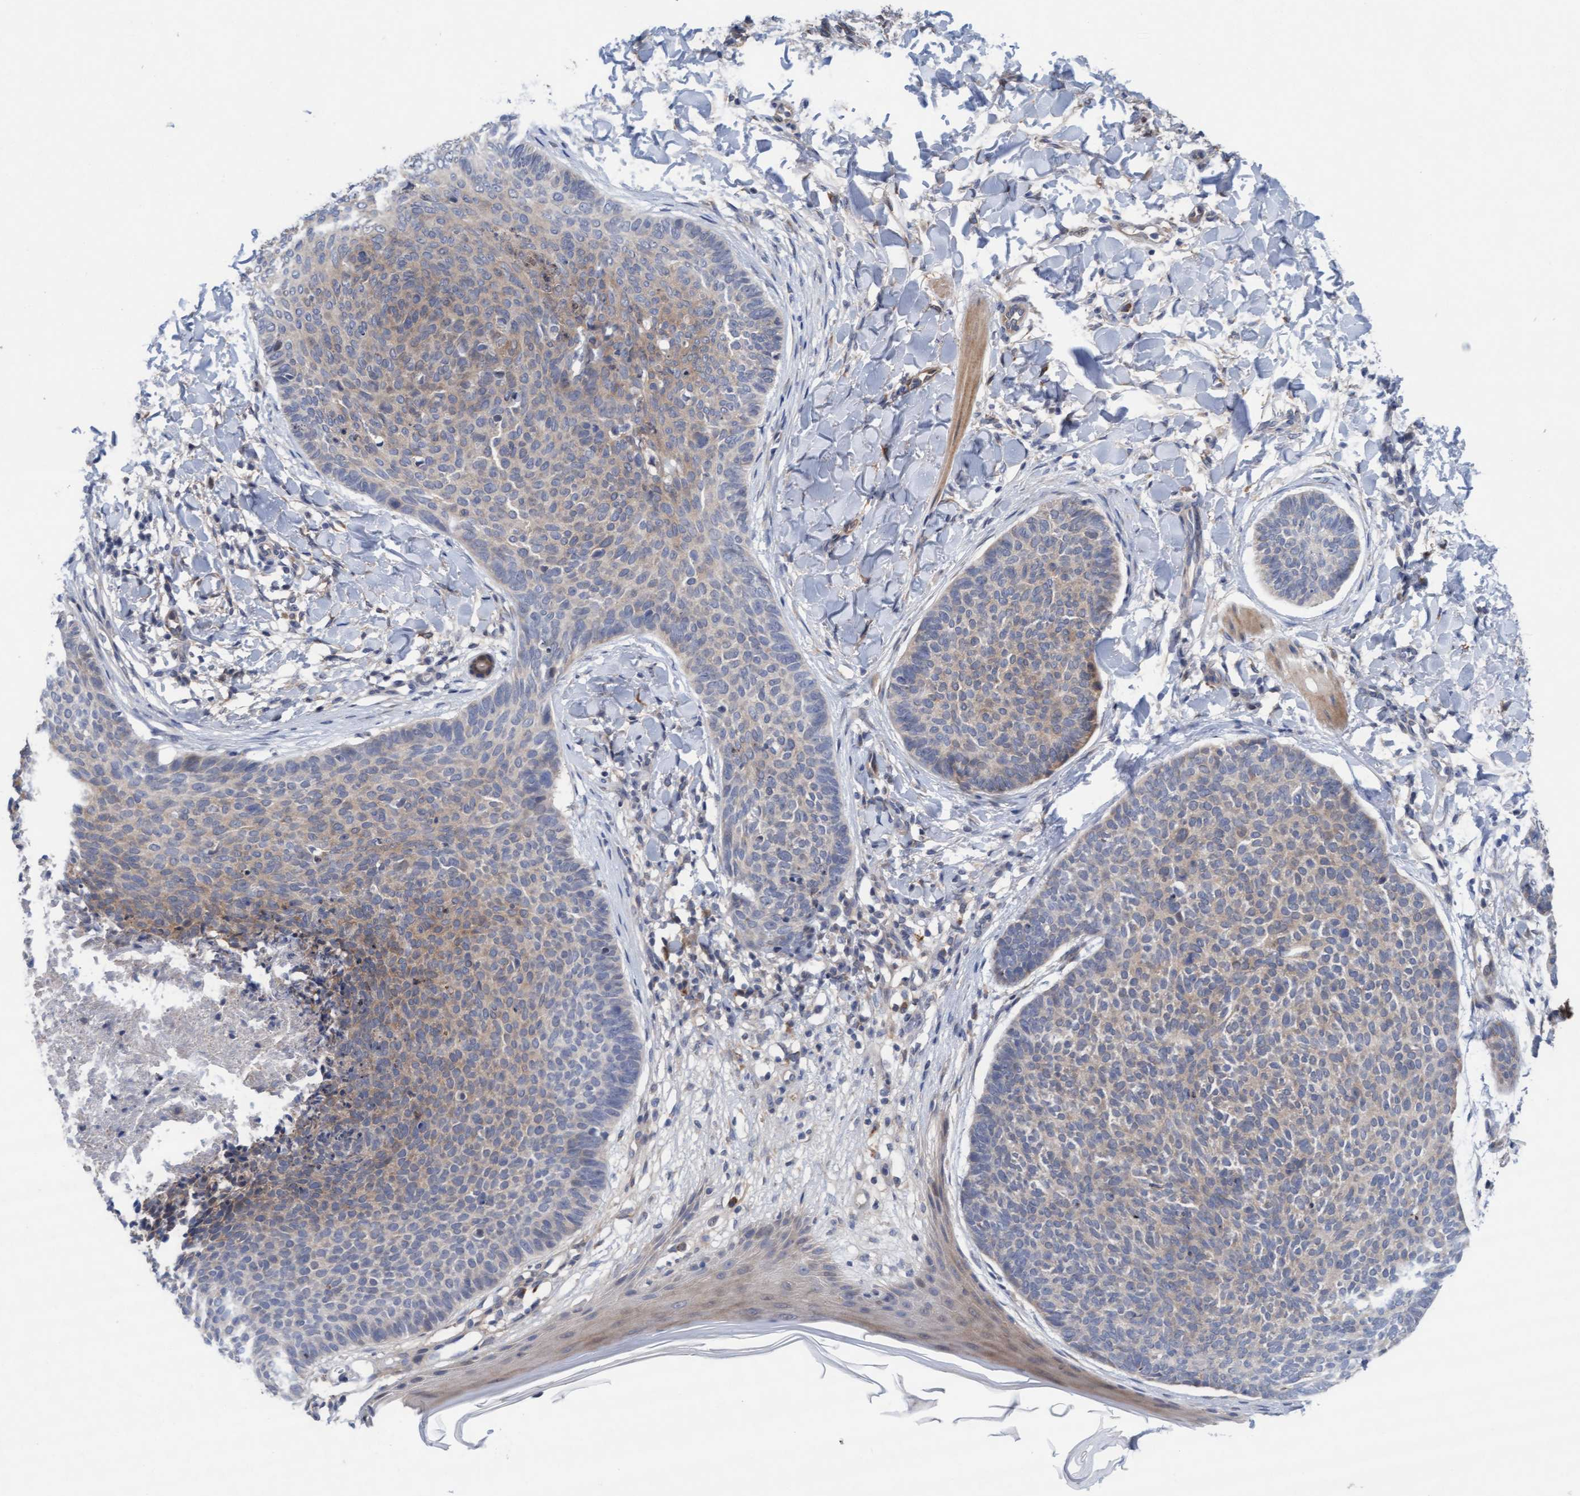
{"staining": {"intensity": "weak", "quantity": "25%-75%", "location": "cytoplasmic/membranous"}, "tissue": "skin cancer", "cell_type": "Tumor cells", "image_type": "cancer", "snomed": [{"axis": "morphology", "description": "Normal tissue, NOS"}, {"axis": "morphology", "description": "Basal cell carcinoma"}, {"axis": "topography", "description": "Skin"}], "caption": "Weak cytoplasmic/membranous staining for a protein is identified in approximately 25%-75% of tumor cells of skin cancer (basal cell carcinoma) using immunohistochemistry.", "gene": "PLCD1", "patient": {"sex": "male", "age": 50}}